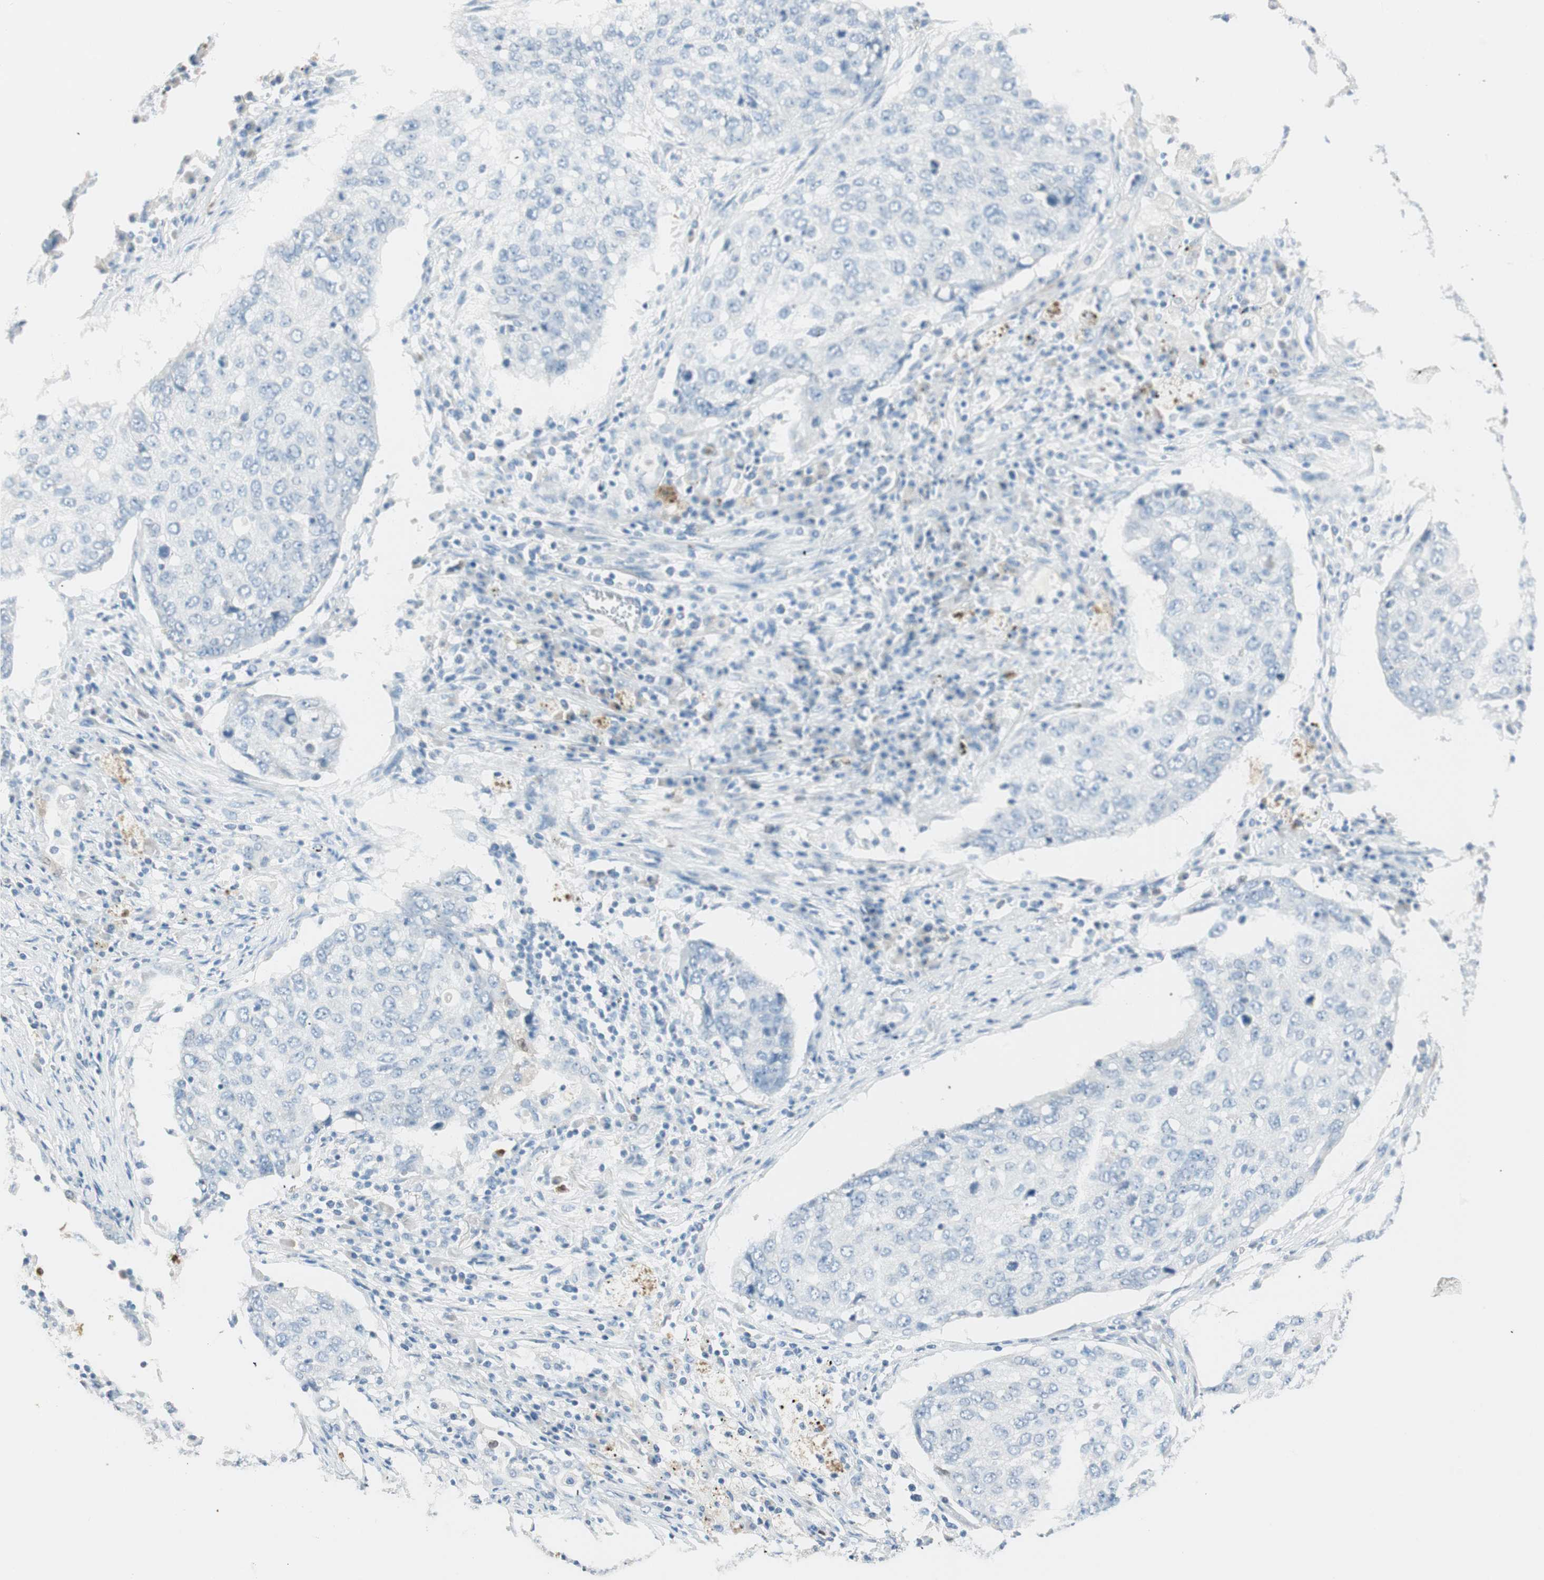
{"staining": {"intensity": "negative", "quantity": "none", "location": "none"}, "tissue": "lung cancer", "cell_type": "Tumor cells", "image_type": "cancer", "snomed": [{"axis": "morphology", "description": "Squamous cell carcinoma, NOS"}, {"axis": "topography", "description": "Lung"}], "caption": "The image exhibits no staining of tumor cells in lung cancer (squamous cell carcinoma).", "gene": "HPGD", "patient": {"sex": "female", "age": 63}}